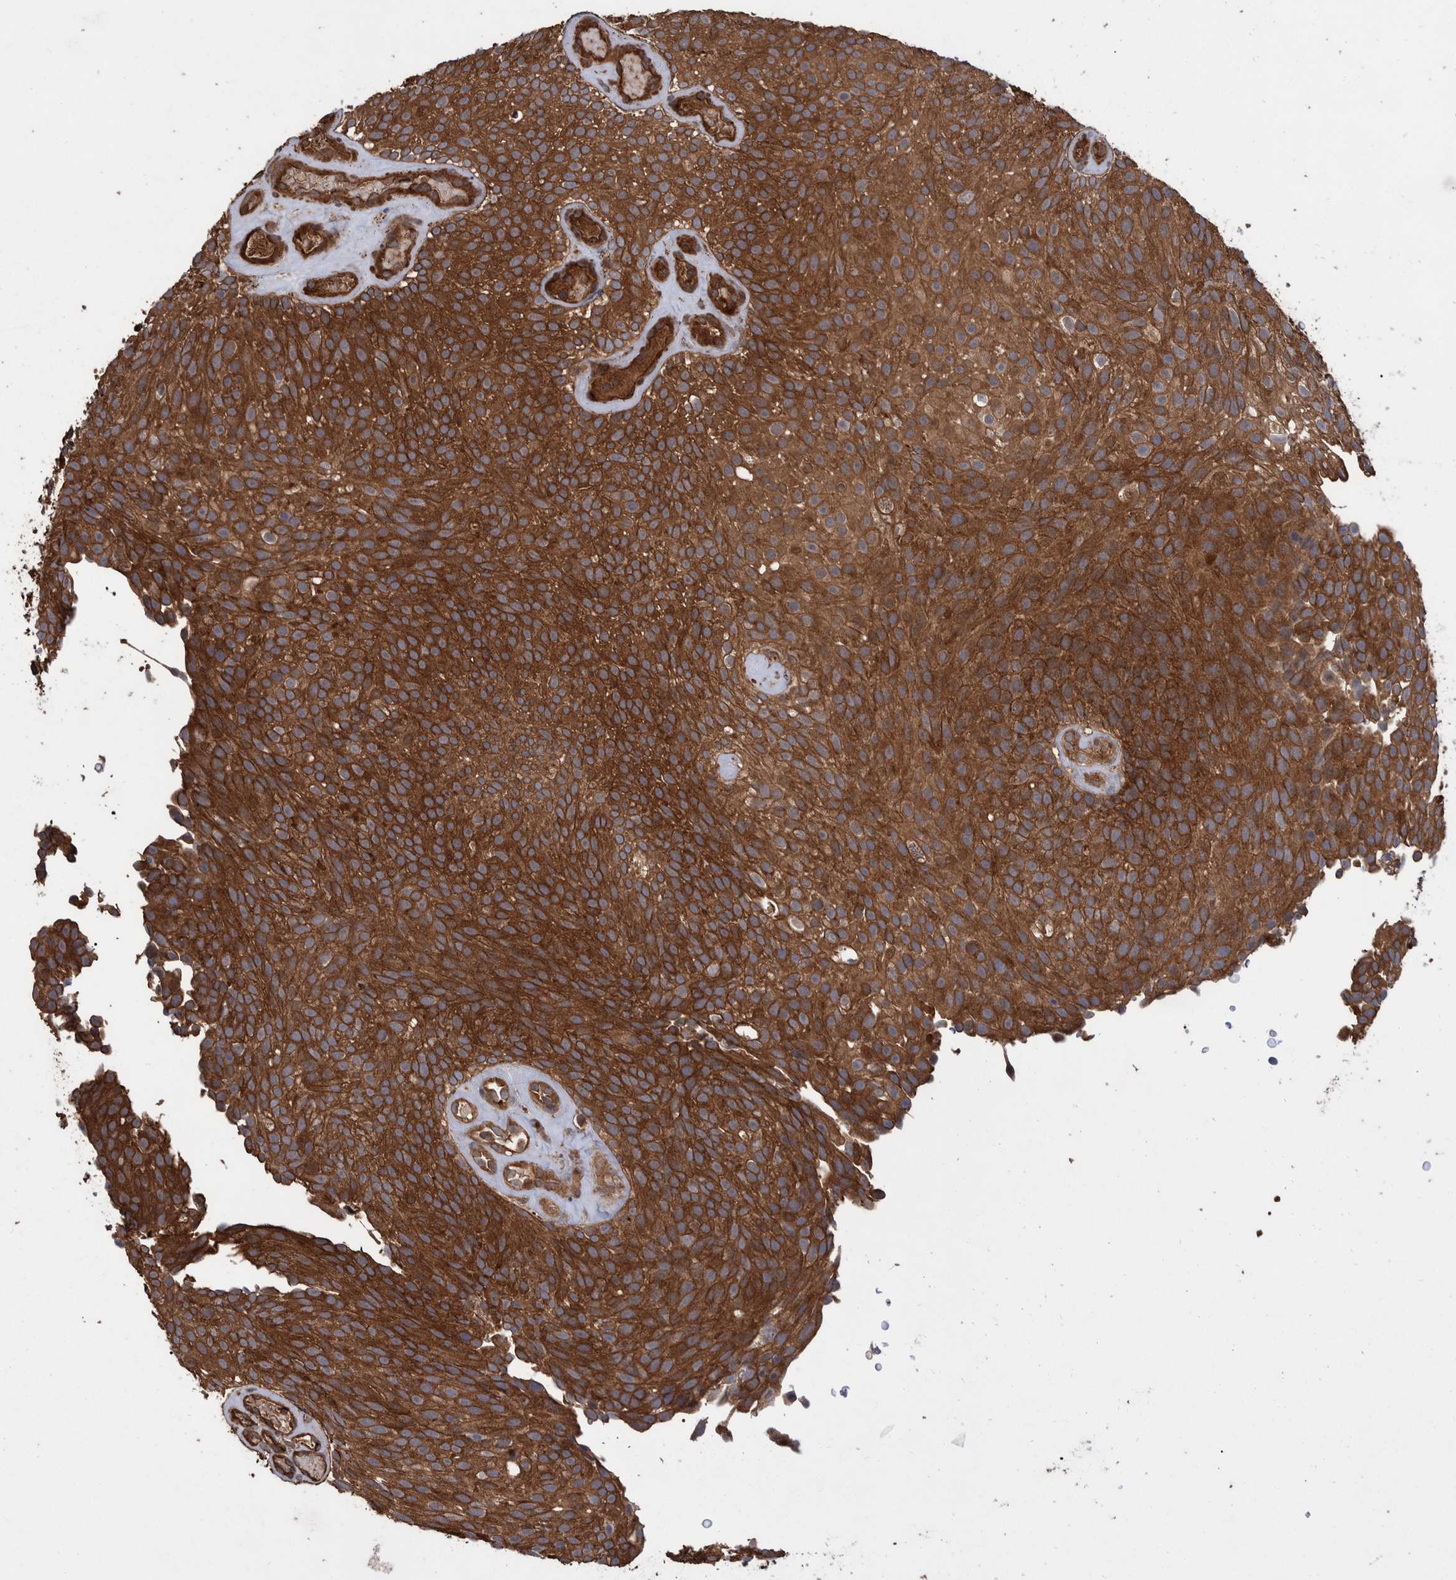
{"staining": {"intensity": "strong", "quantity": ">75%", "location": "cytoplasmic/membranous"}, "tissue": "urothelial cancer", "cell_type": "Tumor cells", "image_type": "cancer", "snomed": [{"axis": "morphology", "description": "Urothelial carcinoma, Low grade"}, {"axis": "topography", "description": "Urinary bladder"}], "caption": "Strong cytoplasmic/membranous protein staining is seen in approximately >75% of tumor cells in urothelial carcinoma (low-grade).", "gene": "VBP1", "patient": {"sex": "male", "age": 78}}